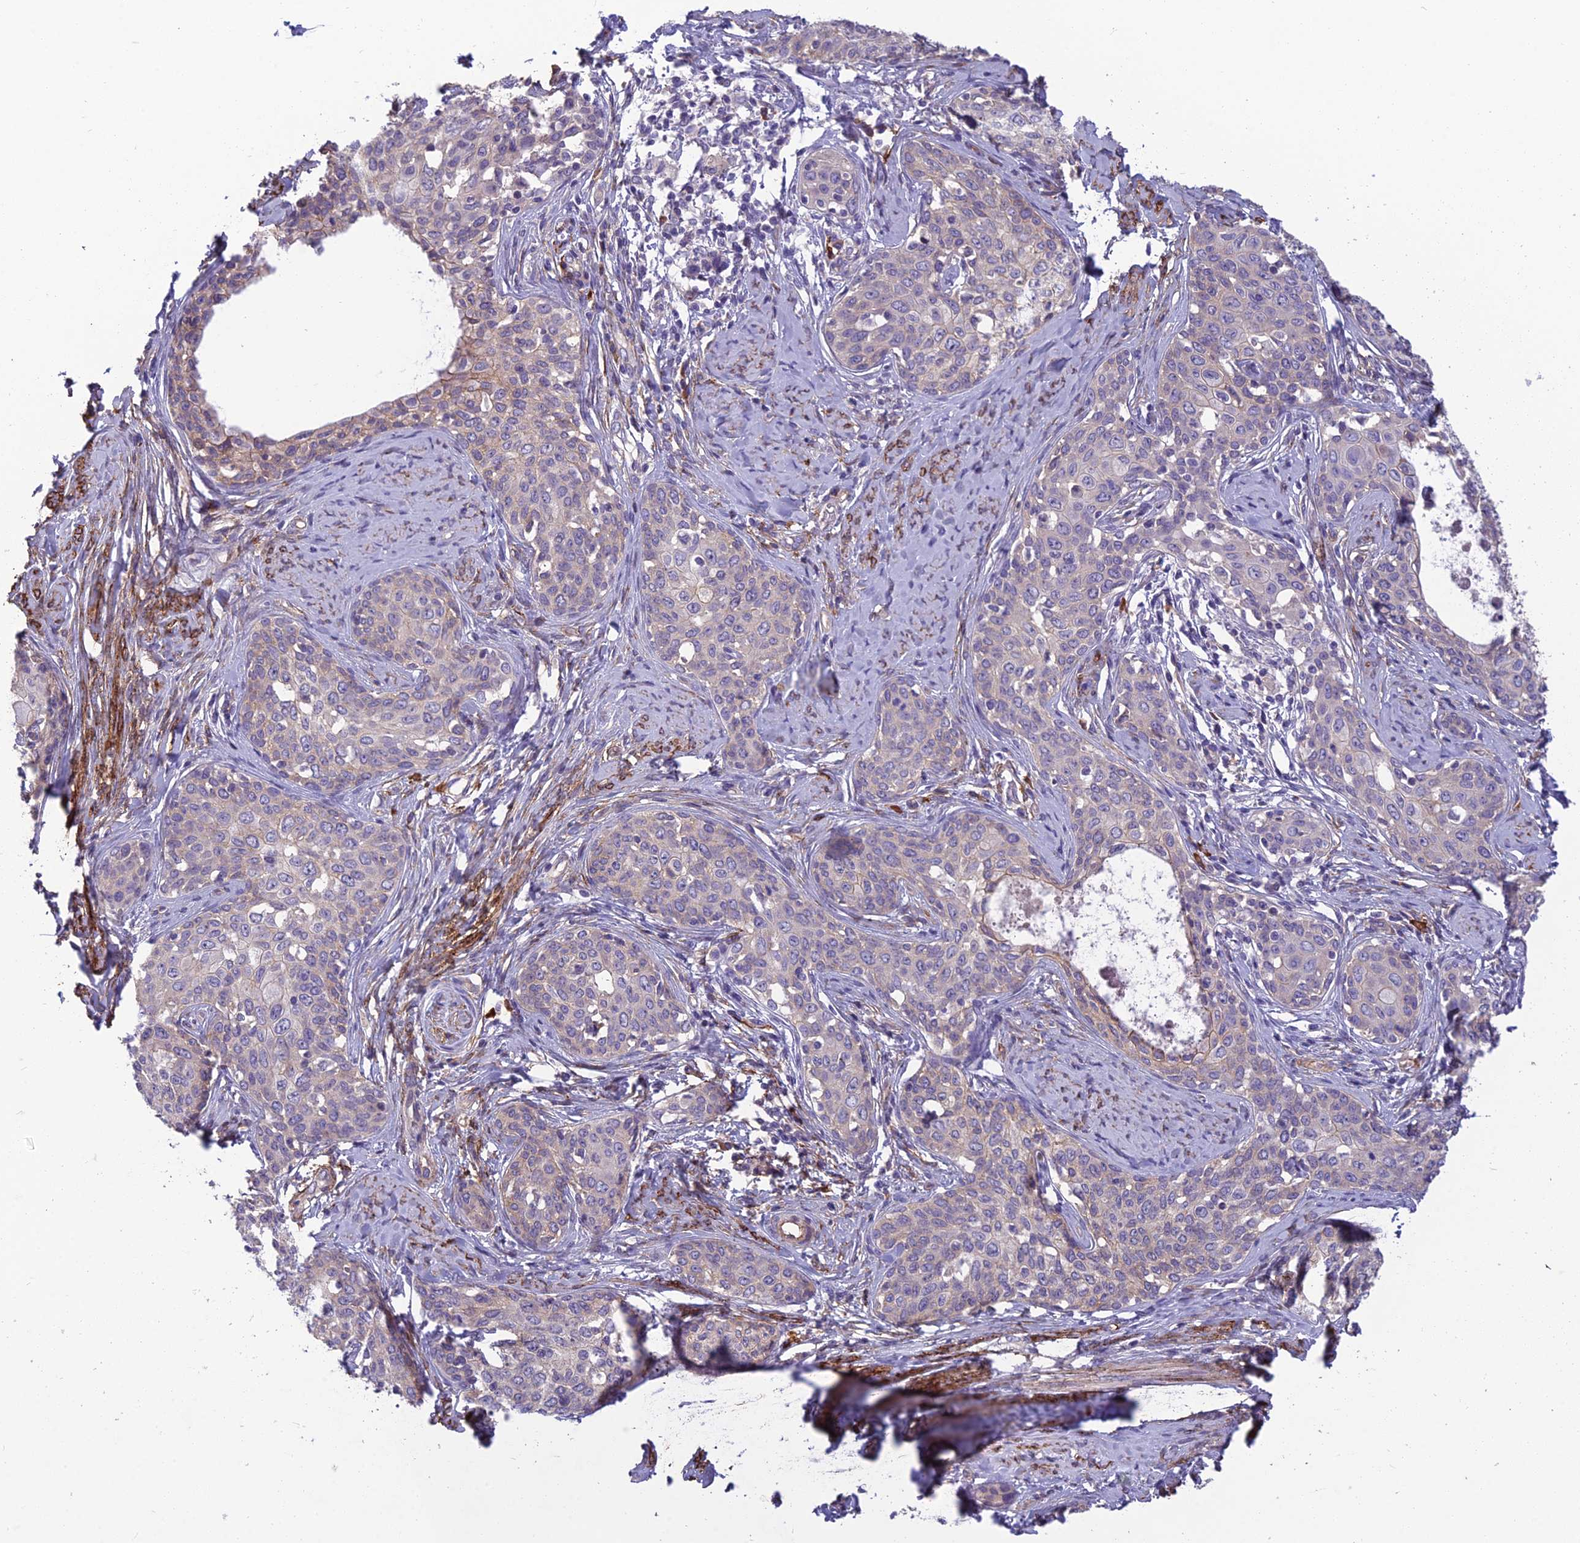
{"staining": {"intensity": "negative", "quantity": "none", "location": "none"}, "tissue": "cervical cancer", "cell_type": "Tumor cells", "image_type": "cancer", "snomed": [{"axis": "morphology", "description": "Squamous cell carcinoma, NOS"}, {"axis": "morphology", "description": "Adenocarcinoma, NOS"}, {"axis": "topography", "description": "Cervix"}], "caption": "A photomicrograph of human cervical cancer is negative for staining in tumor cells.", "gene": "TSPAN15", "patient": {"sex": "female", "age": 52}}